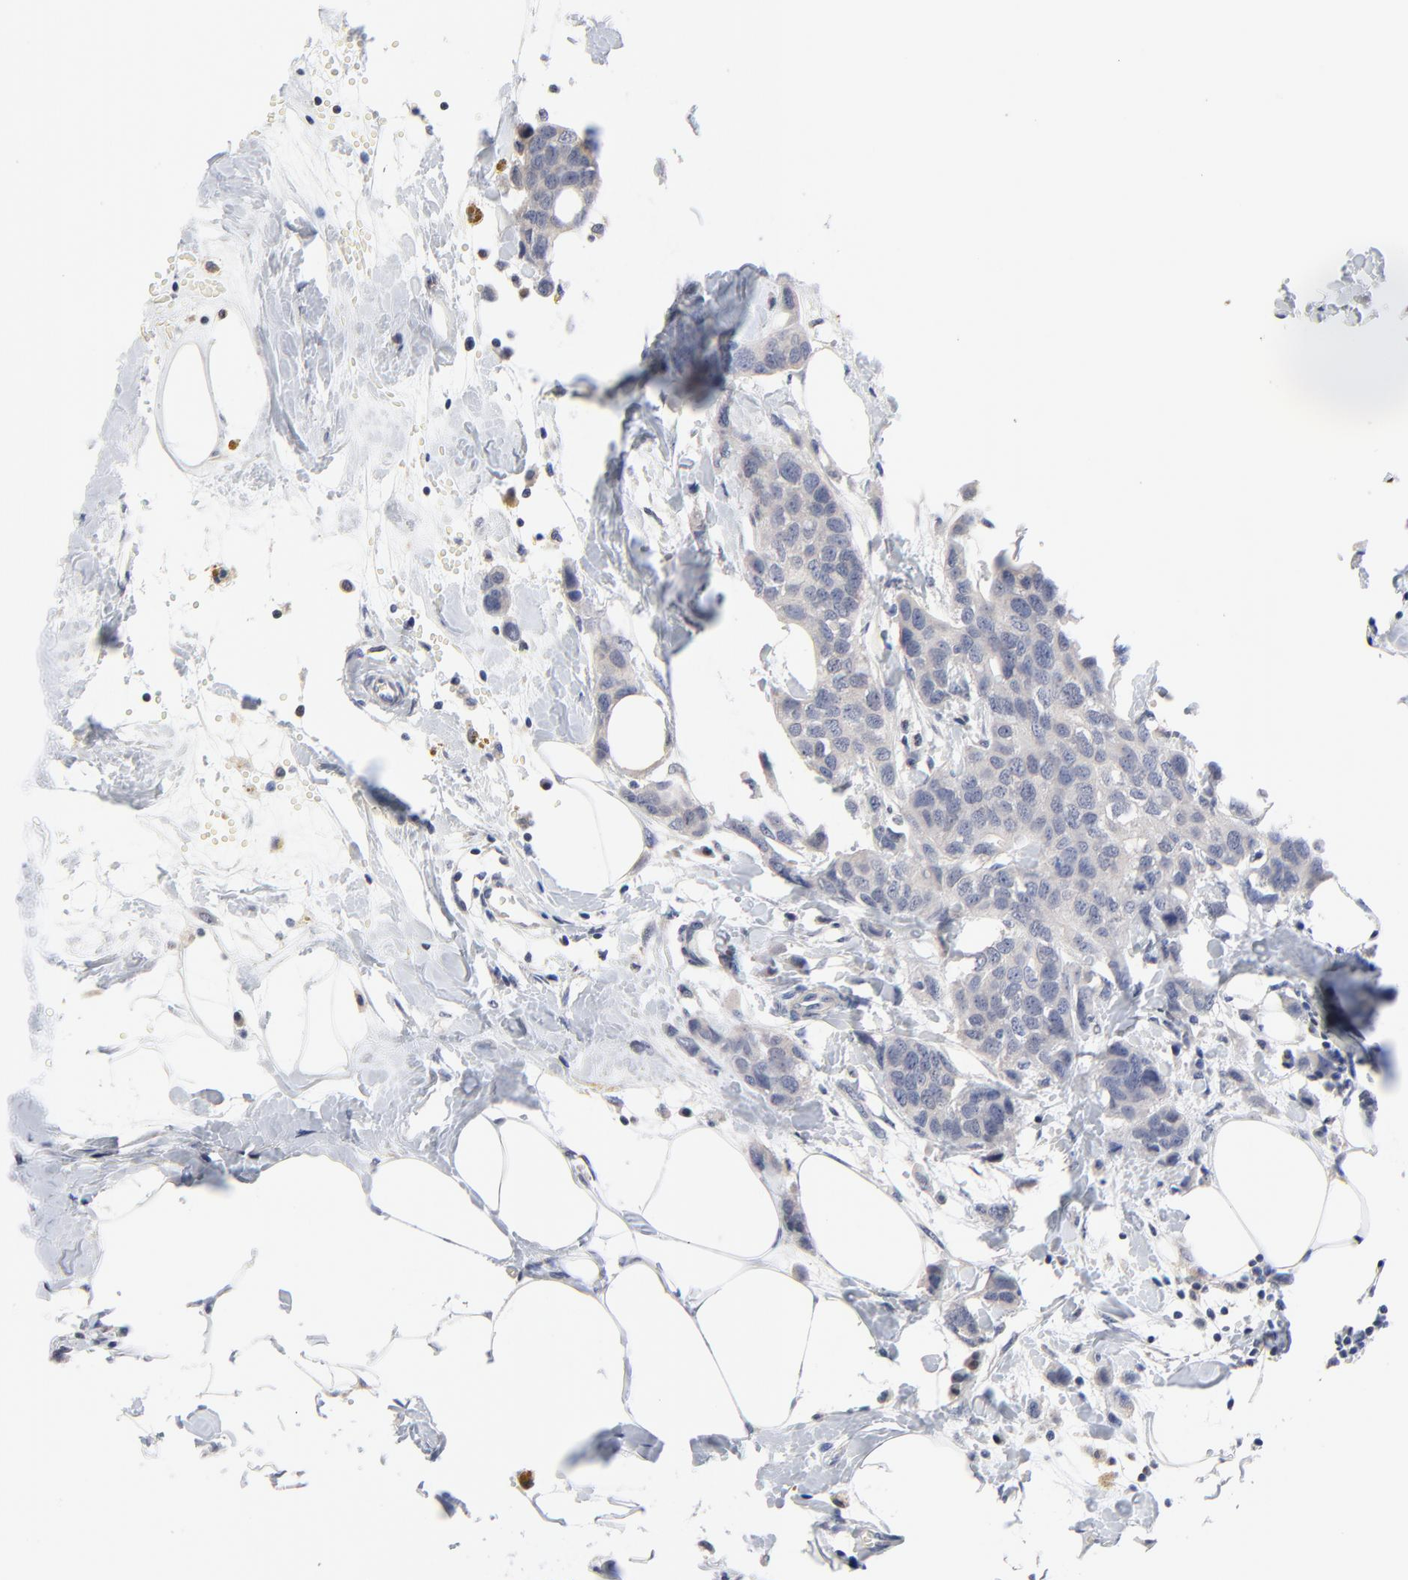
{"staining": {"intensity": "weak", "quantity": "<25%", "location": "cytoplasmic/membranous"}, "tissue": "breast cancer", "cell_type": "Tumor cells", "image_type": "cancer", "snomed": [{"axis": "morphology", "description": "Normal tissue, NOS"}, {"axis": "morphology", "description": "Duct carcinoma"}, {"axis": "topography", "description": "Breast"}], "caption": "IHC micrograph of human breast cancer (invasive ductal carcinoma) stained for a protein (brown), which reveals no expression in tumor cells.", "gene": "AADAC", "patient": {"sex": "female", "age": 50}}